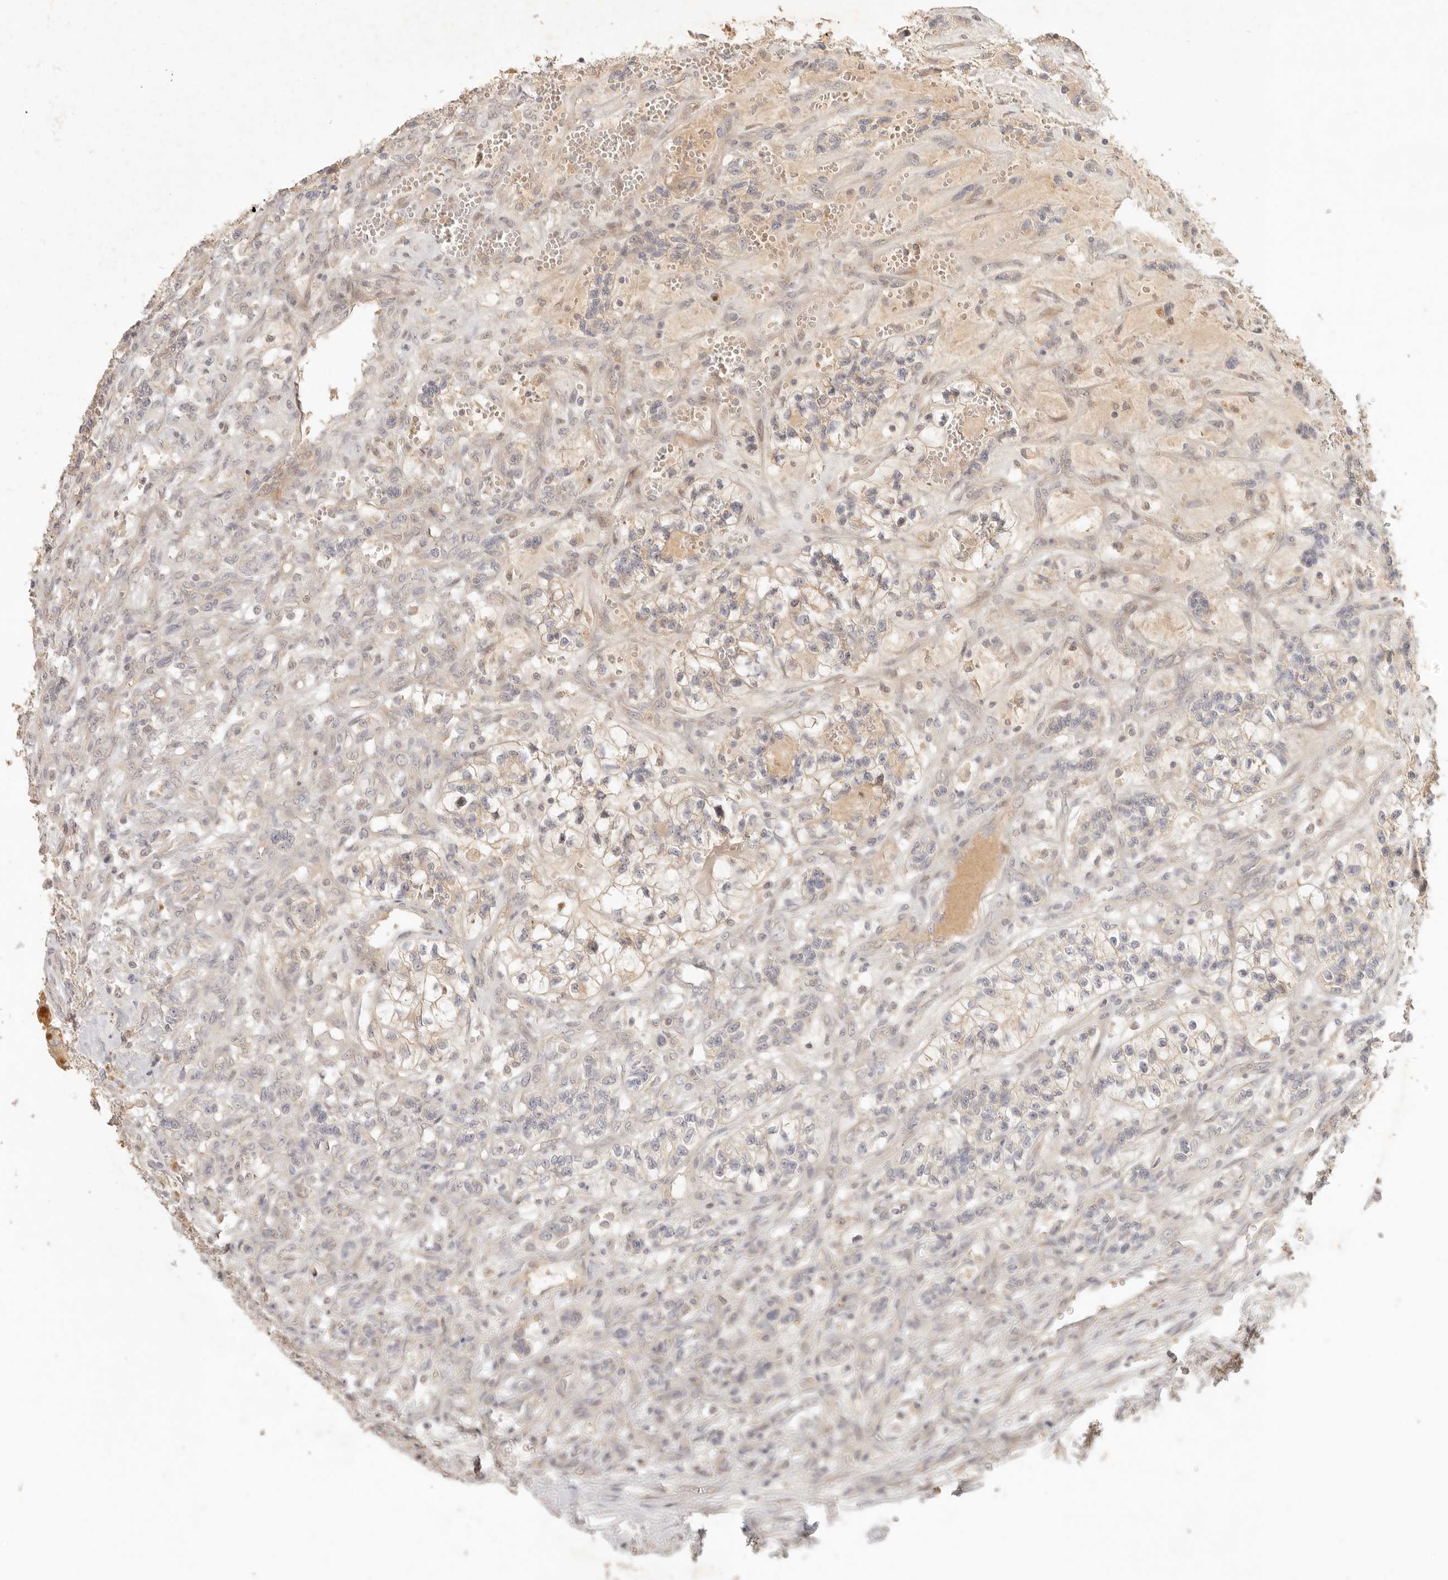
{"staining": {"intensity": "weak", "quantity": "25%-75%", "location": "cytoplasmic/membranous"}, "tissue": "renal cancer", "cell_type": "Tumor cells", "image_type": "cancer", "snomed": [{"axis": "morphology", "description": "Adenocarcinoma, NOS"}, {"axis": "topography", "description": "Kidney"}], "caption": "Tumor cells show low levels of weak cytoplasmic/membranous staining in about 25%-75% of cells in human renal adenocarcinoma. The protein is stained brown, and the nuclei are stained in blue (DAB (3,3'-diaminobenzidine) IHC with brightfield microscopy, high magnification).", "gene": "UBXN11", "patient": {"sex": "female", "age": 57}}